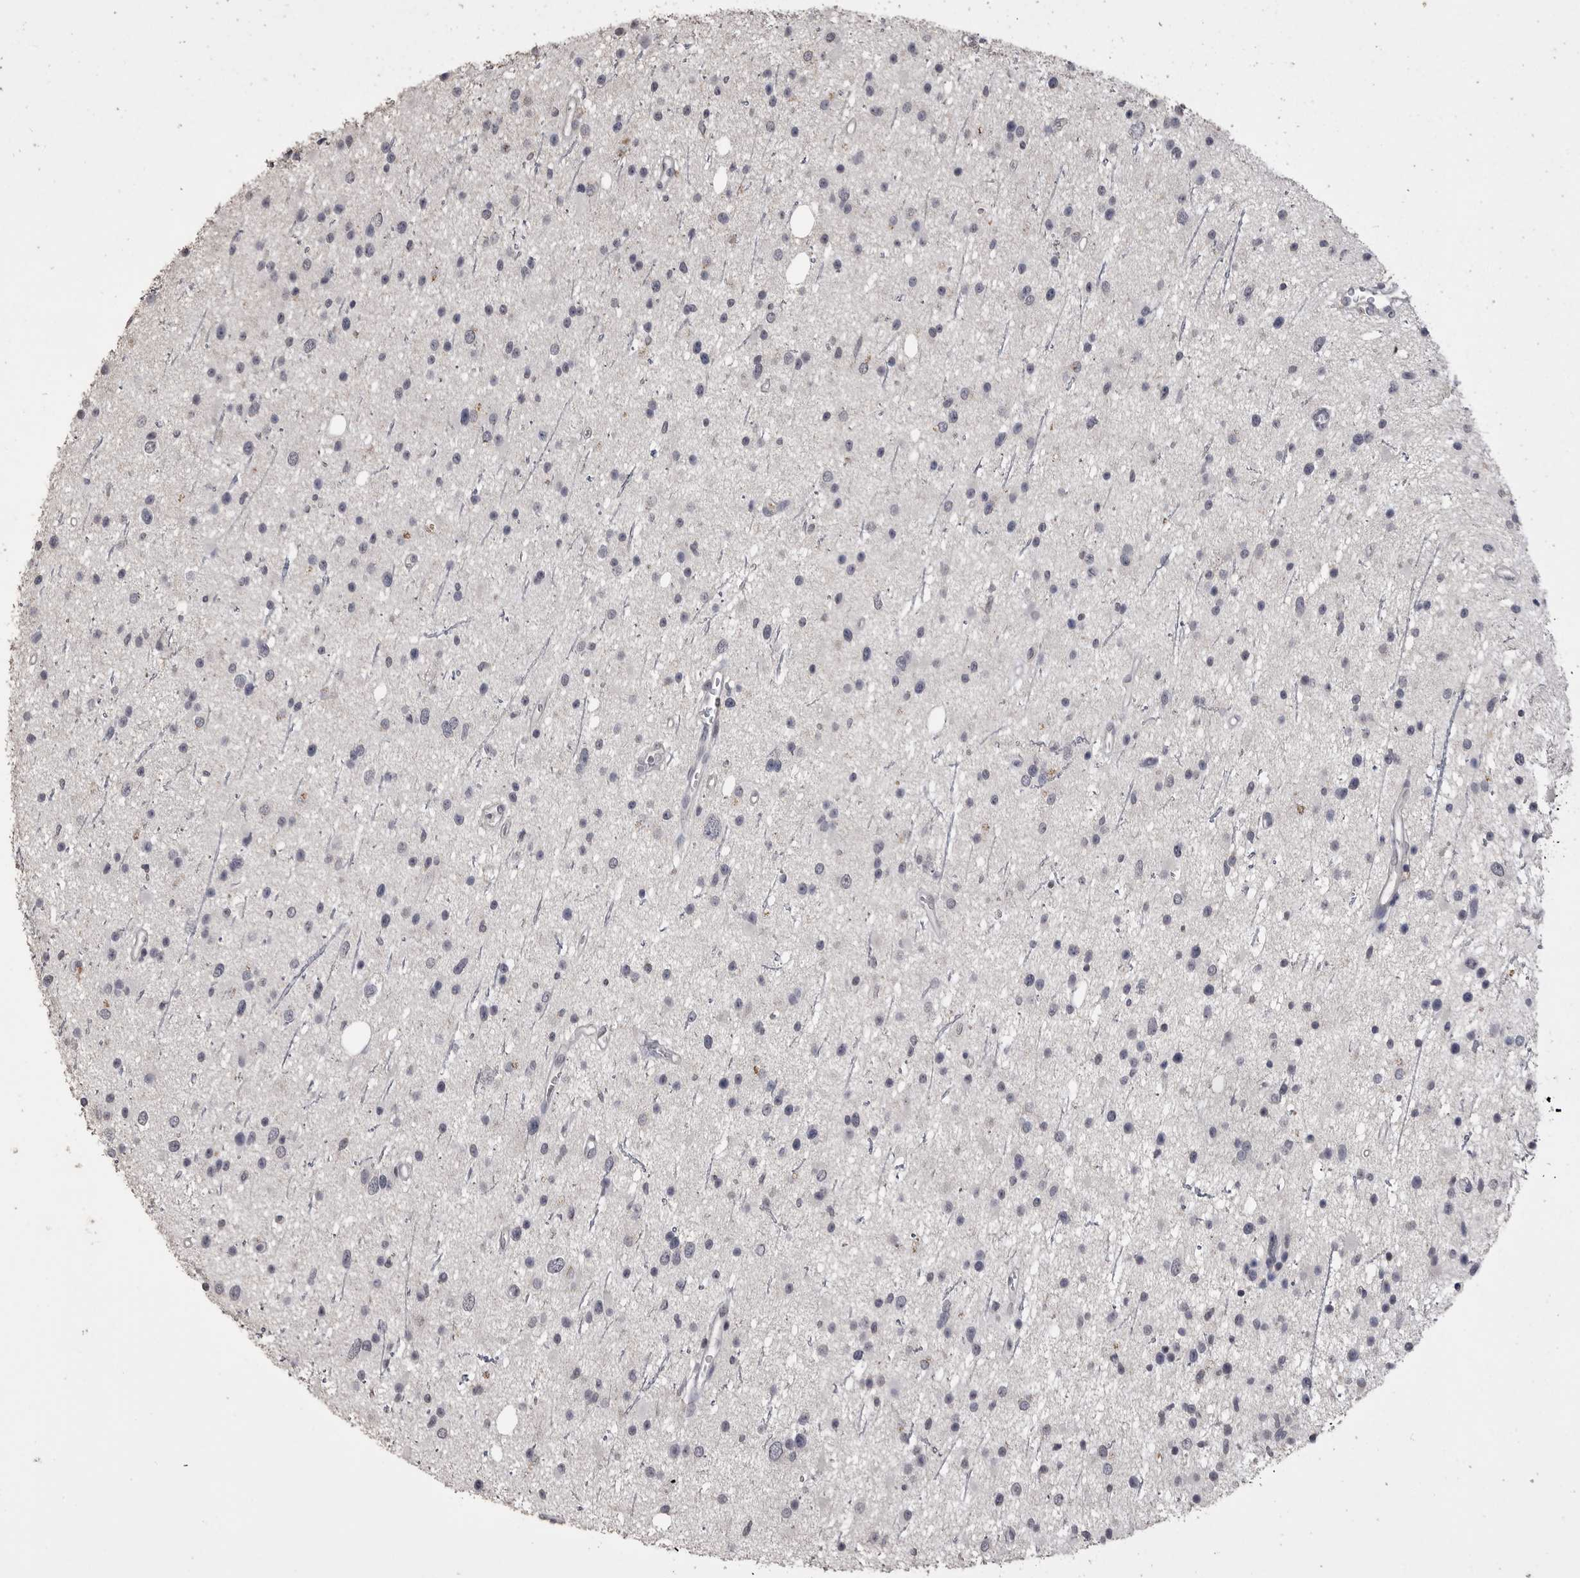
{"staining": {"intensity": "negative", "quantity": "none", "location": "none"}, "tissue": "glioma", "cell_type": "Tumor cells", "image_type": "cancer", "snomed": [{"axis": "morphology", "description": "Glioma, malignant, Low grade"}, {"axis": "topography", "description": "Cerebral cortex"}], "caption": "Photomicrograph shows no significant protein staining in tumor cells of glioma.", "gene": "MMP7", "patient": {"sex": "female", "age": 39}}